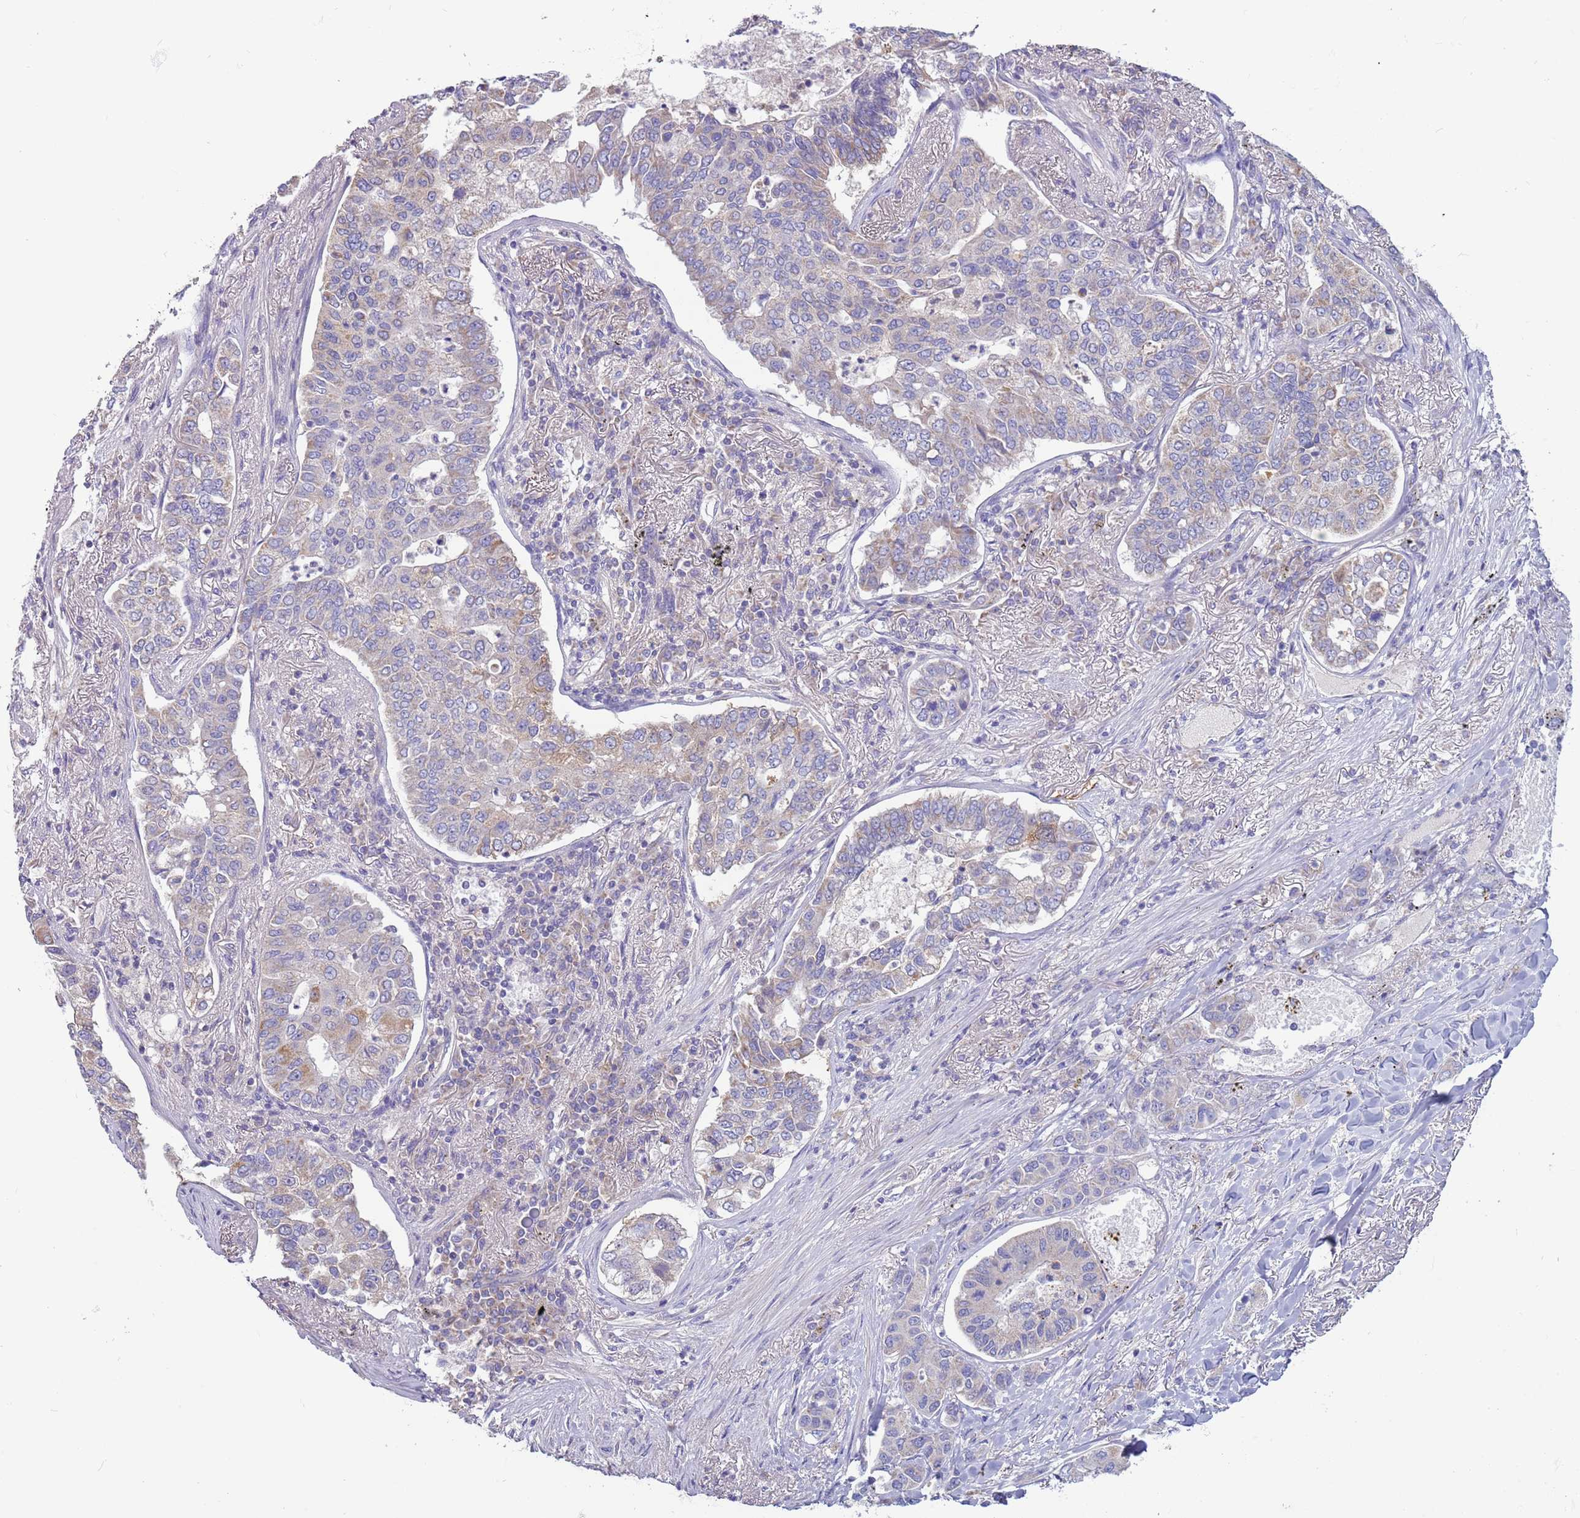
{"staining": {"intensity": "weak", "quantity": "<25%", "location": "cytoplasmic/membranous"}, "tissue": "lung cancer", "cell_type": "Tumor cells", "image_type": "cancer", "snomed": [{"axis": "morphology", "description": "Adenocarcinoma, NOS"}, {"axis": "topography", "description": "Lung"}], "caption": "The micrograph reveals no significant staining in tumor cells of lung cancer. (DAB IHC with hematoxylin counter stain).", "gene": "UQCRQ", "patient": {"sex": "male", "age": 49}}